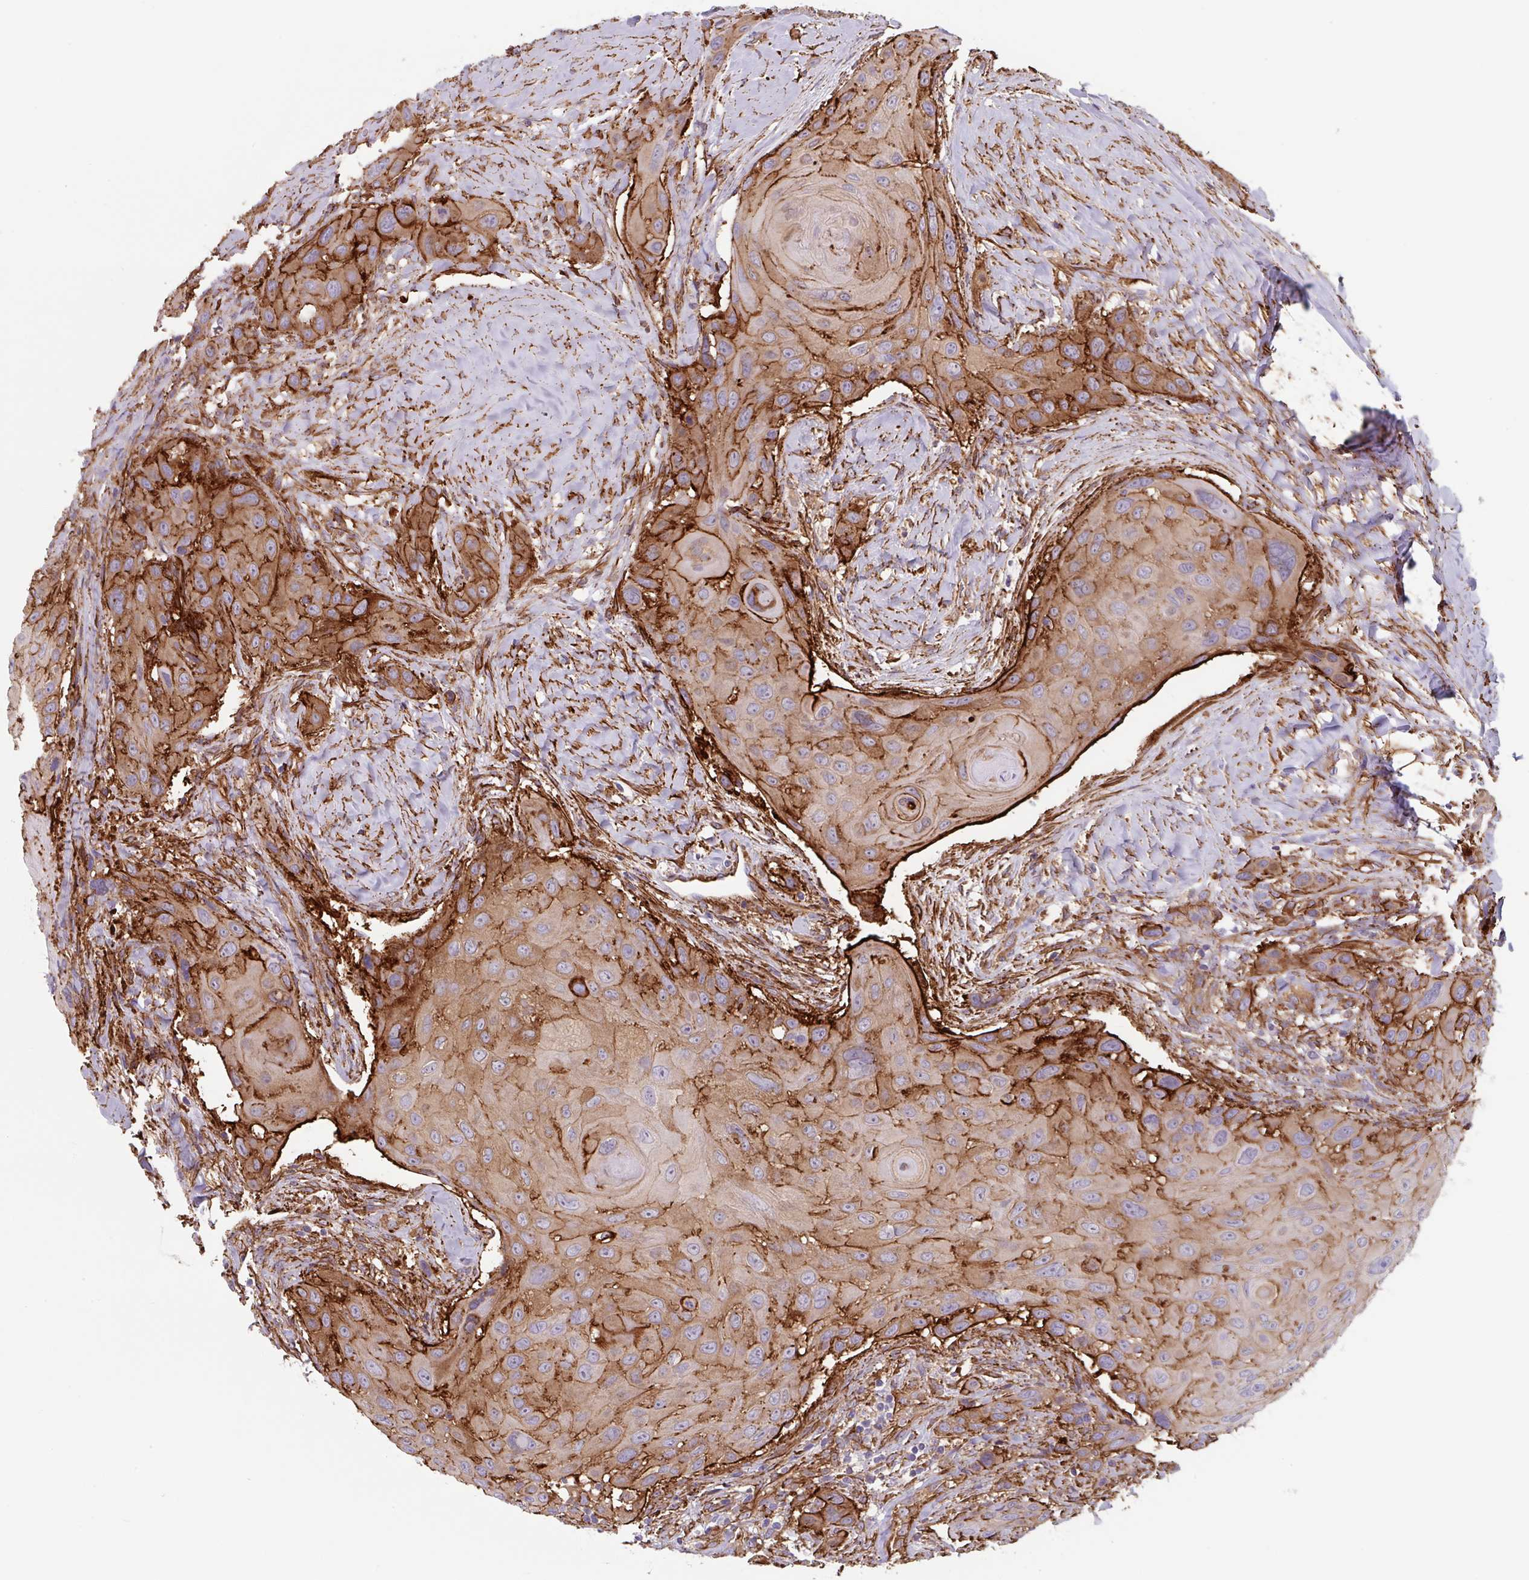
{"staining": {"intensity": "strong", "quantity": ">75%", "location": "cytoplasmic/membranous"}, "tissue": "head and neck cancer", "cell_type": "Tumor cells", "image_type": "cancer", "snomed": [{"axis": "morphology", "description": "Squamous cell carcinoma, NOS"}, {"axis": "topography", "description": "Head-Neck"}], "caption": "This image reveals squamous cell carcinoma (head and neck) stained with IHC to label a protein in brown. The cytoplasmic/membranous of tumor cells show strong positivity for the protein. Nuclei are counter-stained blue.", "gene": "DHFR2", "patient": {"sex": "male", "age": 81}}